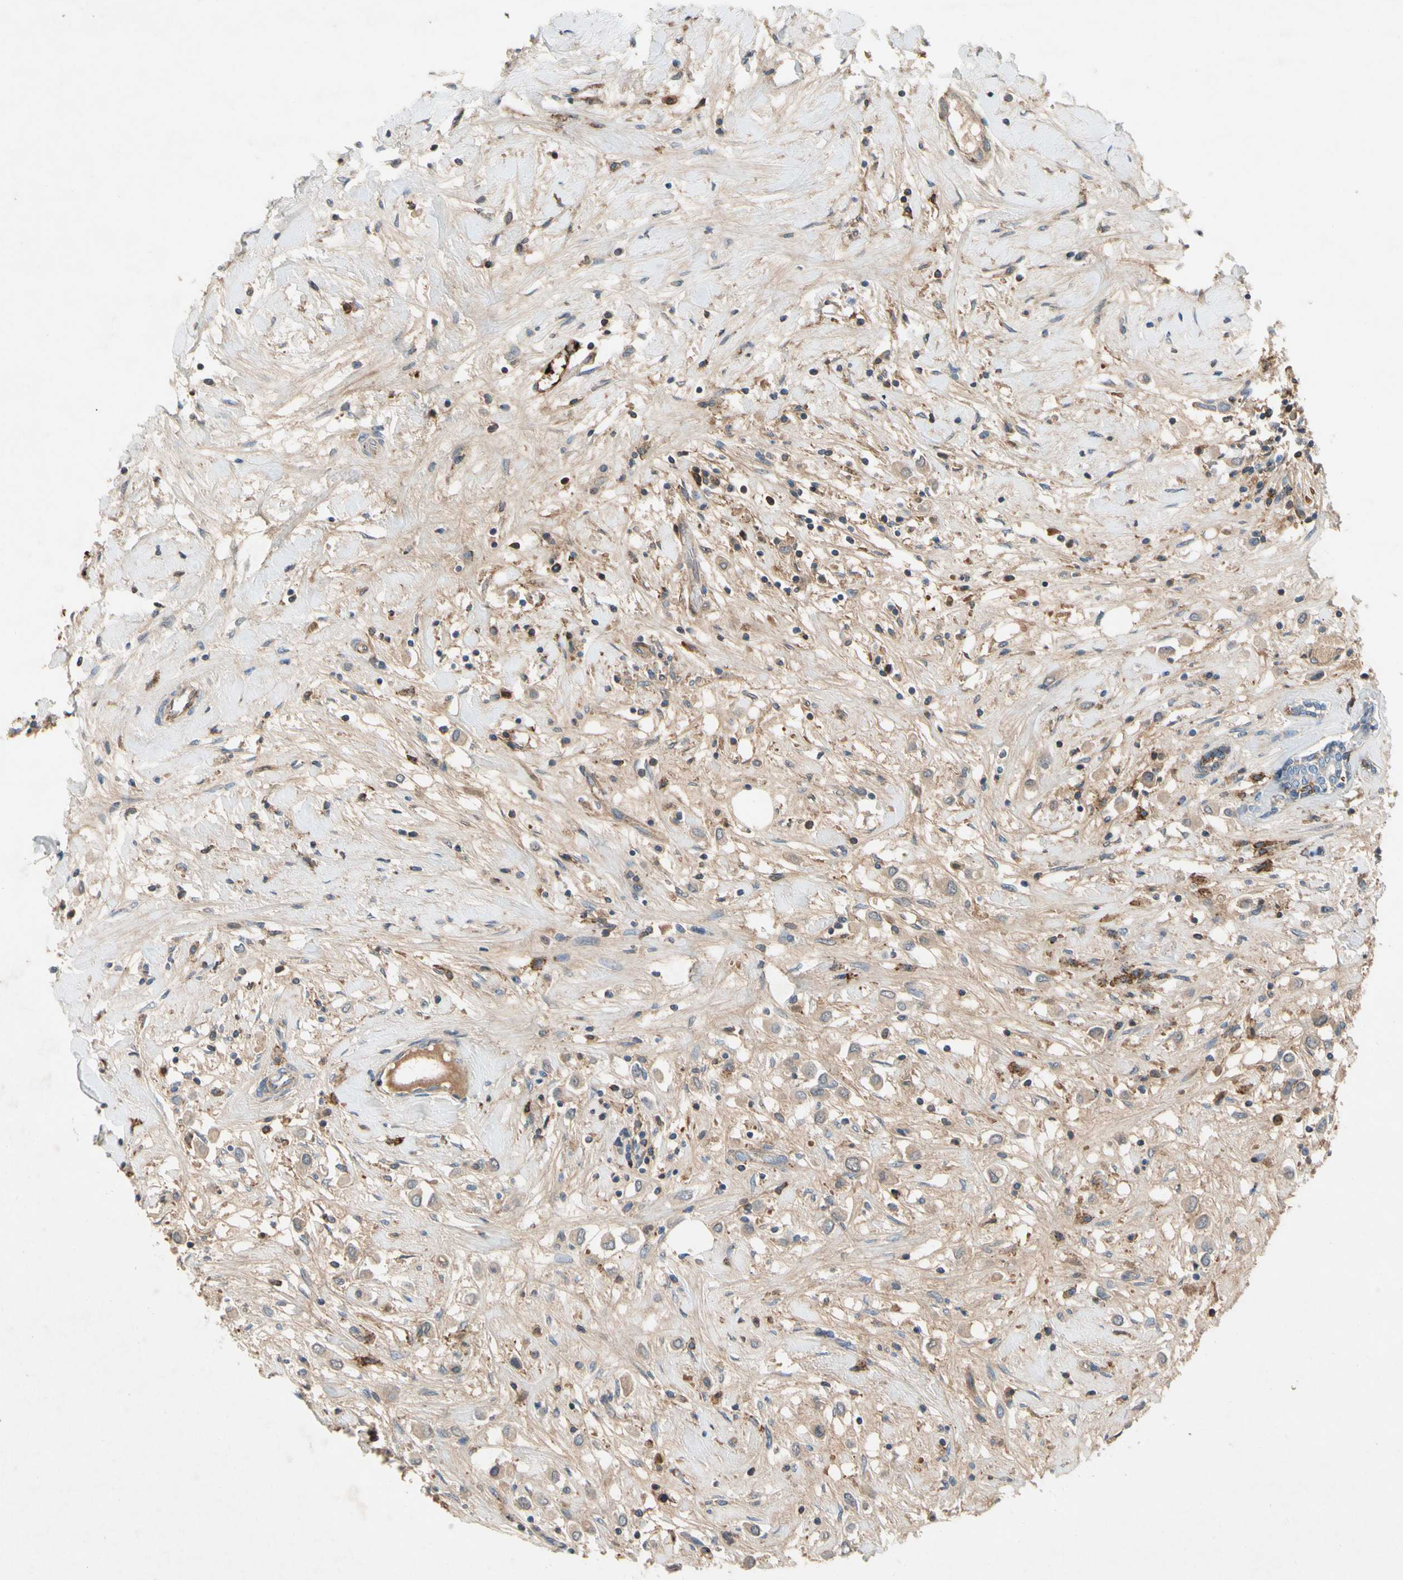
{"staining": {"intensity": "weak", "quantity": ">75%", "location": "cytoplasmic/membranous"}, "tissue": "breast cancer", "cell_type": "Tumor cells", "image_type": "cancer", "snomed": [{"axis": "morphology", "description": "Duct carcinoma"}, {"axis": "topography", "description": "Breast"}], "caption": "Brown immunohistochemical staining in breast cancer demonstrates weak cytoplasmic/membranous positivity in about >75% of tumor cells. Using DAB (brown) and hematoxylin (blue) stains, captured at high magnification using brightfield microscopy.", "gene": "NDFIP2", "patient": {"sex": "female", "age": 61}}